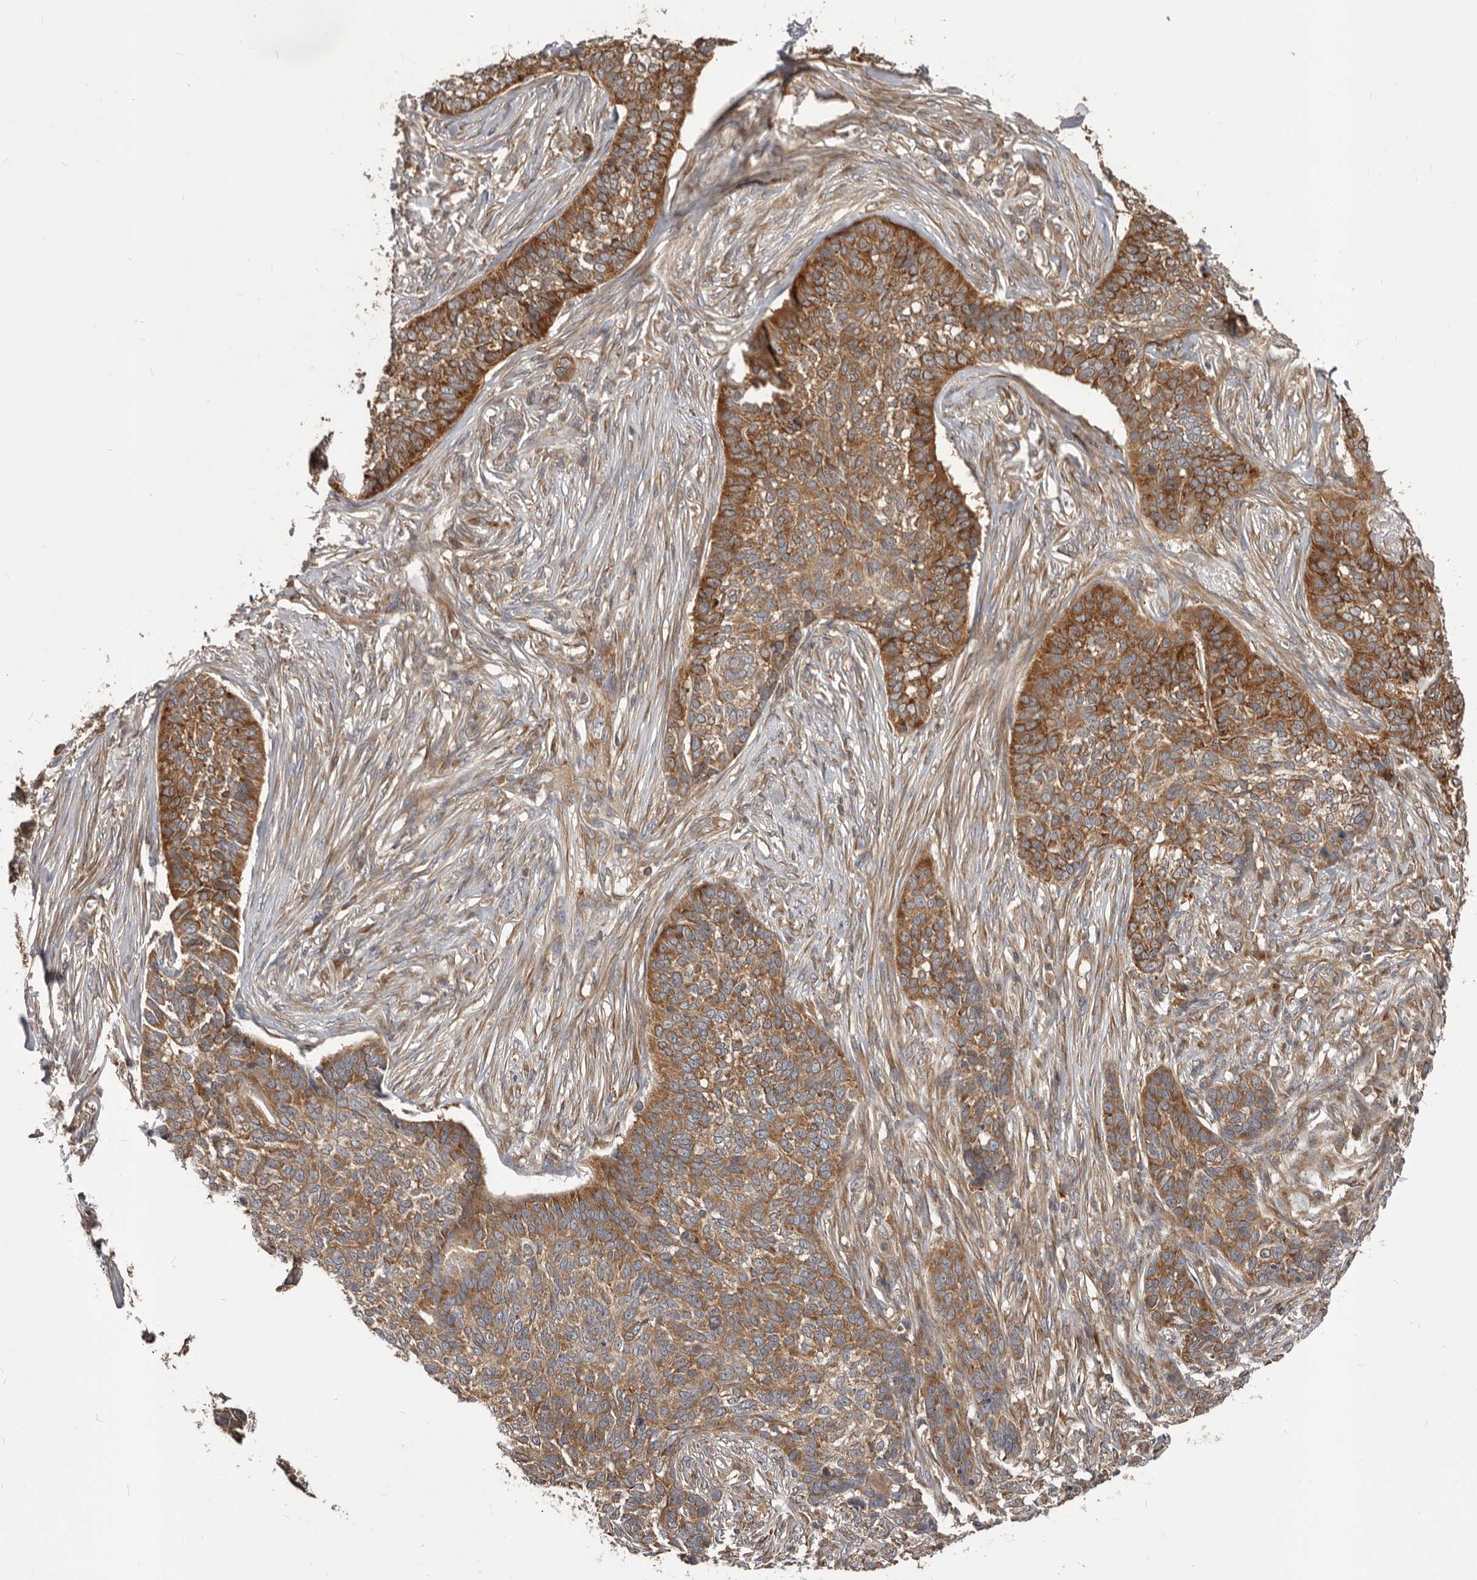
{"staining": {"intensity": "moderate", "quantity": ">75%", "location": "cytoplasmic/membranous"}, "tissue": "skin cancer", "cell_type": "Tumor cells", "image_type": "cancer", "snomed": [{"axis": "morphology", "description": "Basal cell carcinoma"}, {"axis": "topography", "description": "Skin"}], "caption": "Immunohistochemical staining of skin basal cell carcinoma demonstrates medium levels of moderate cytoplasmic/membranous staining in about >75% of tumor cells. (brown staining indicates protein expression, while blue staining denotes nuclei).", "gene": "HBS1L", "patient": {"sex": "male", "age": 85}}